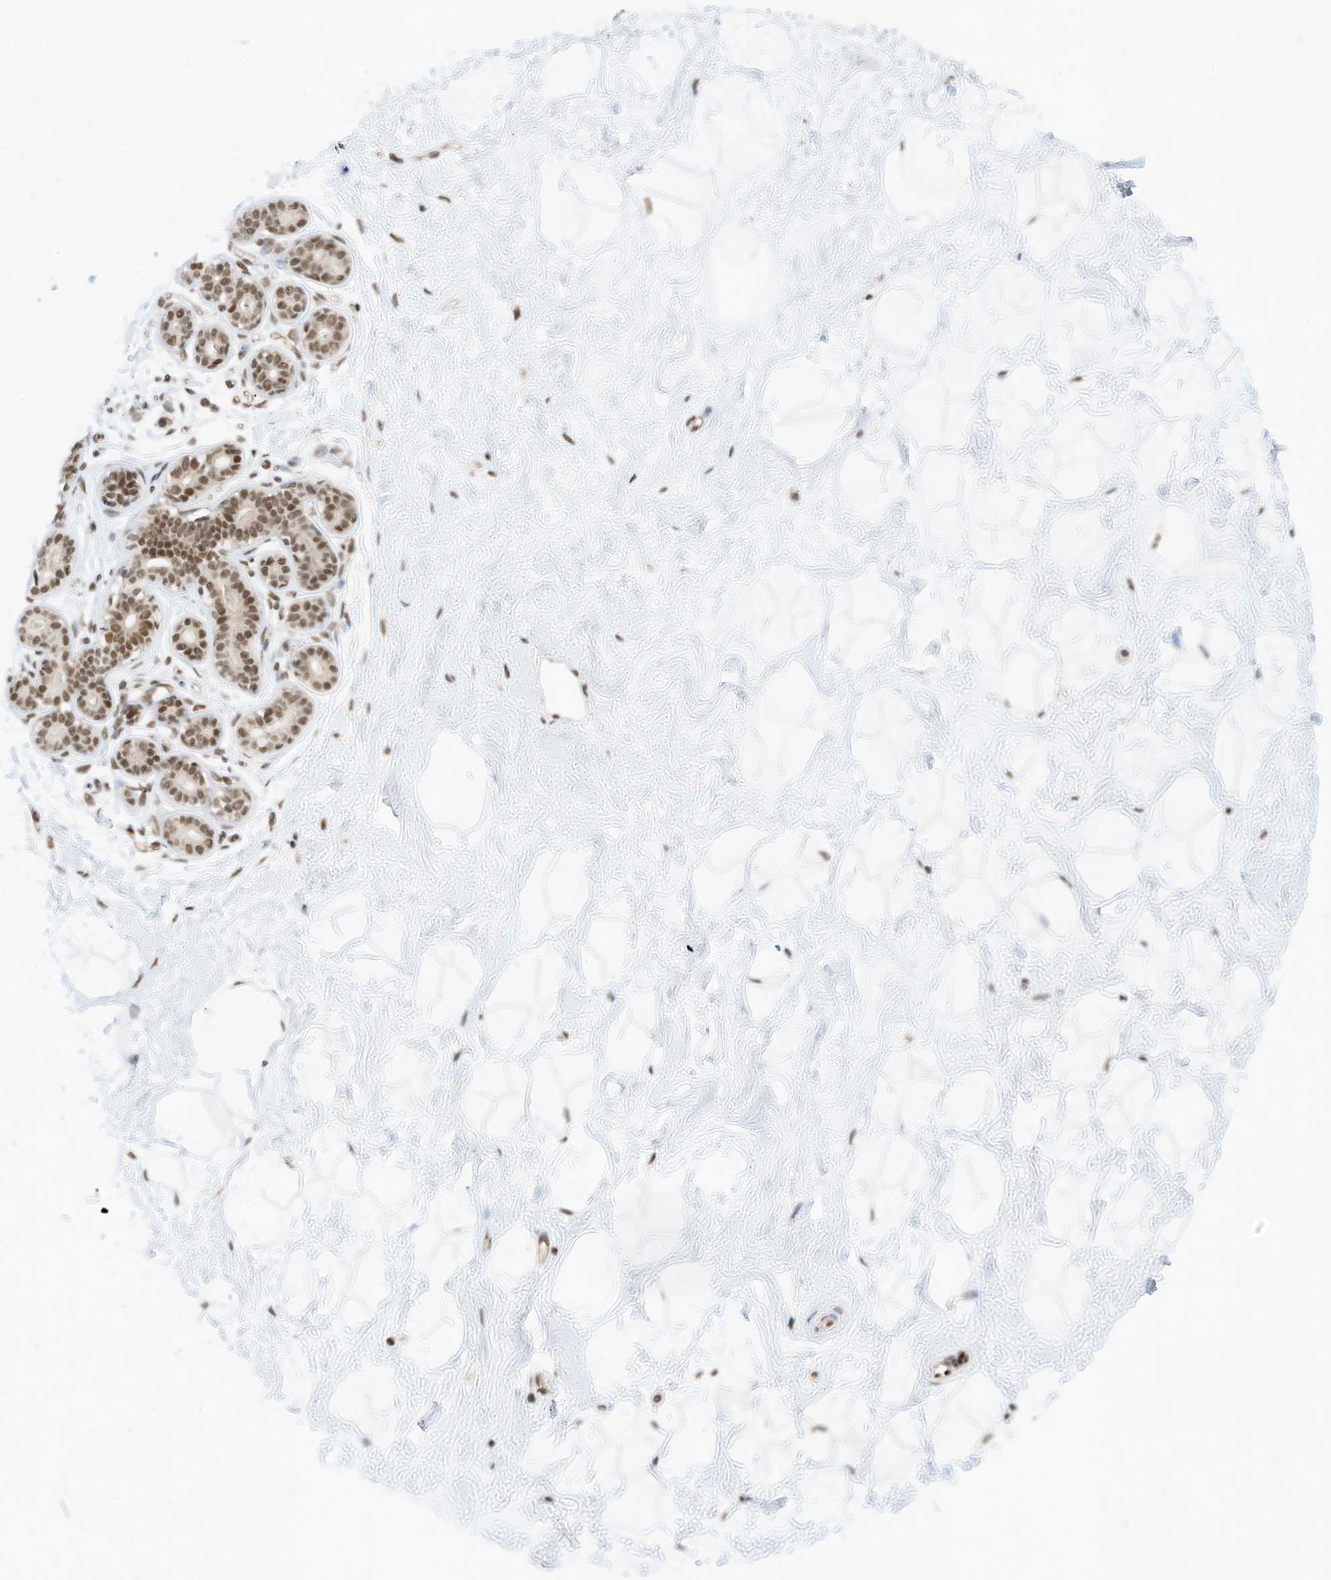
{"staining": {"intensity": "moderate", "quantity": ">75%", "location": "nuclear"}, "tissue": "breast", "cell_type": "Adipocytes", "image_type": "normal", "snomed": [{"axis": "morphology", "description": "Normal tissue, NOS"}, {"axis": "morphology", "description": "Adenoma, NOS"}, {"axis": "topography", "description": "Breast"}], "caption": "A brown stain highlights moderate nuclear expression of a protein in adipocytes of unremarkable human breast.", "gene": "AURKAIP1", "patient": {"sex": "female", "age": 23}}